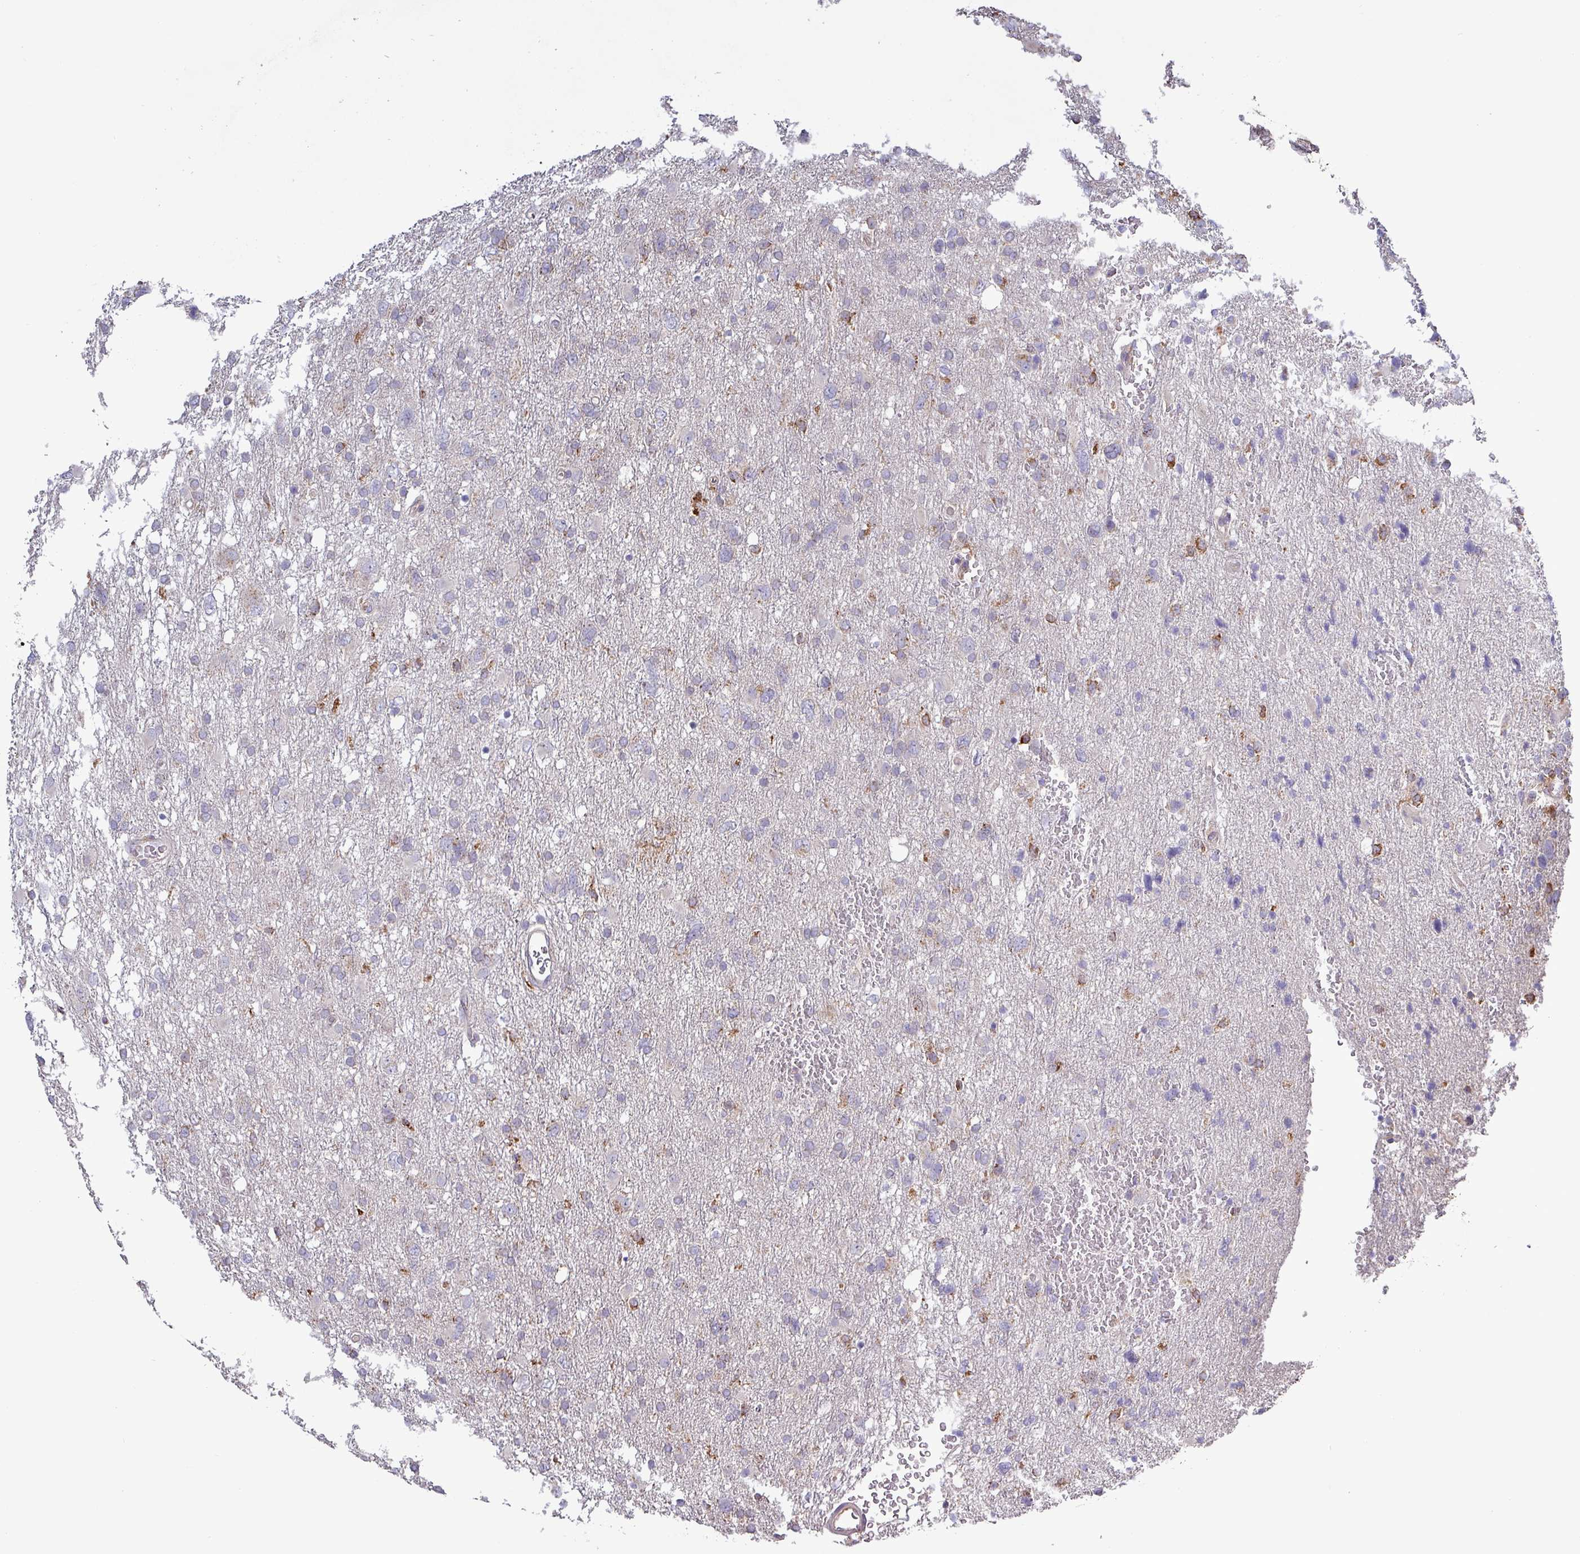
{"staining": {"intensity": "negative", "quantity": "none", "location": "none"}, "tissue": "glioma", "cell_type": "Tumor cells", "image_type": "cancer", "snomed": [{"axis": "morphology", "description": "Glioma, malignant, High grade"}, {"axis": "topography", "description": "Brain"}], "caption": "This is a photomicrograph of IHC staining of malignant high-grade glioma, which shows no positivity in tumor cells.", "gene": "PLIN2", "patient": {"sex": "male", "age": 61}}